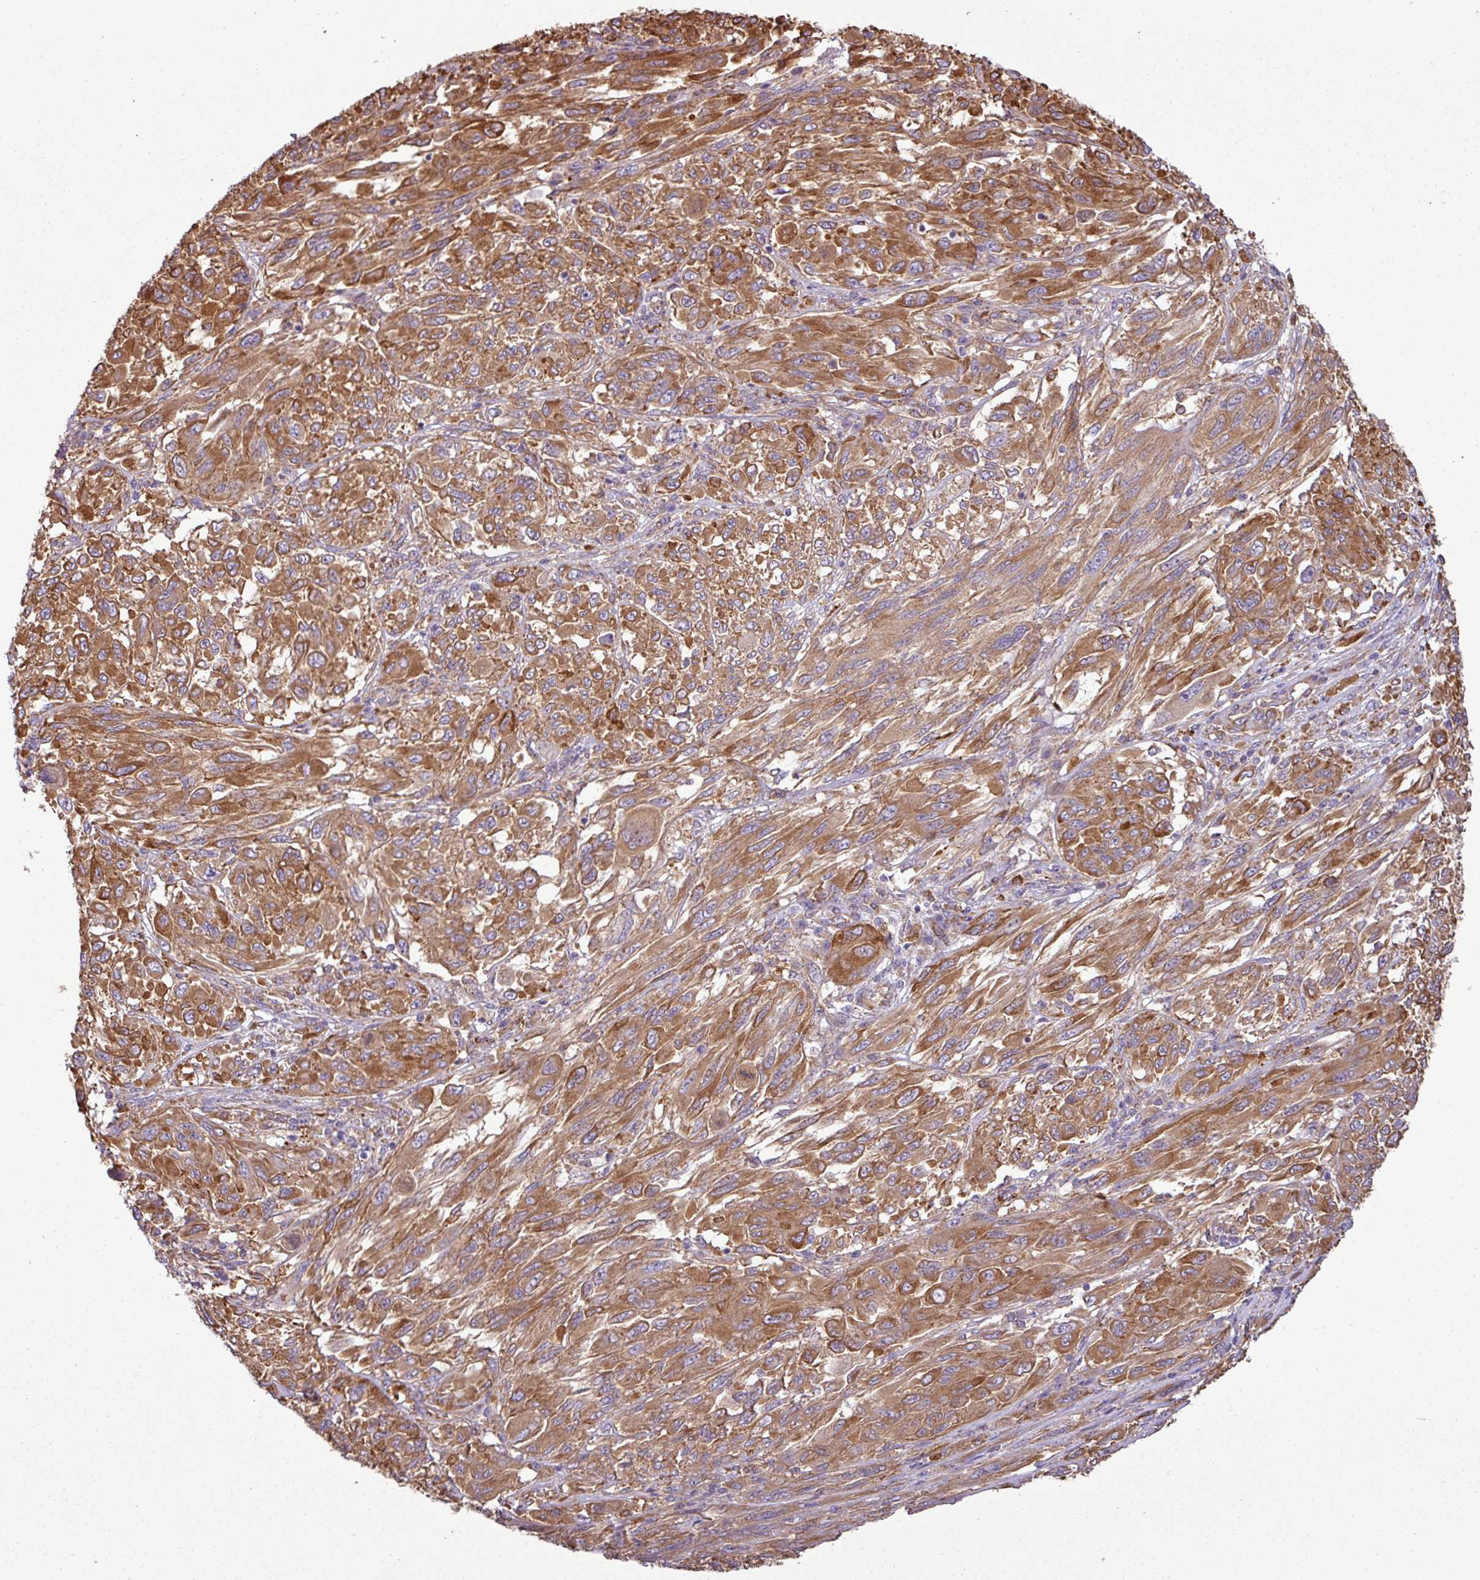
{"staining": {"intensity": "moderate", "quantity": ">75%", "location": "cytoplasmic/membranous"}, "tissue": "melanoma", "cell_type": "Tumor cells", "image_type": "cancer", "snomed": [{"axis": "morphology", "description": "Malignant melanoma, NOS"}, {"axis": "topography", "description": "Skin"}], "caption": "Tumor cells show medium levels of moderate cytoplasmic/membranous positivity in about >75% of cells in melanoma.", "gene": "PACSIN2", "patient": {"sex": "female", "age": 91}}